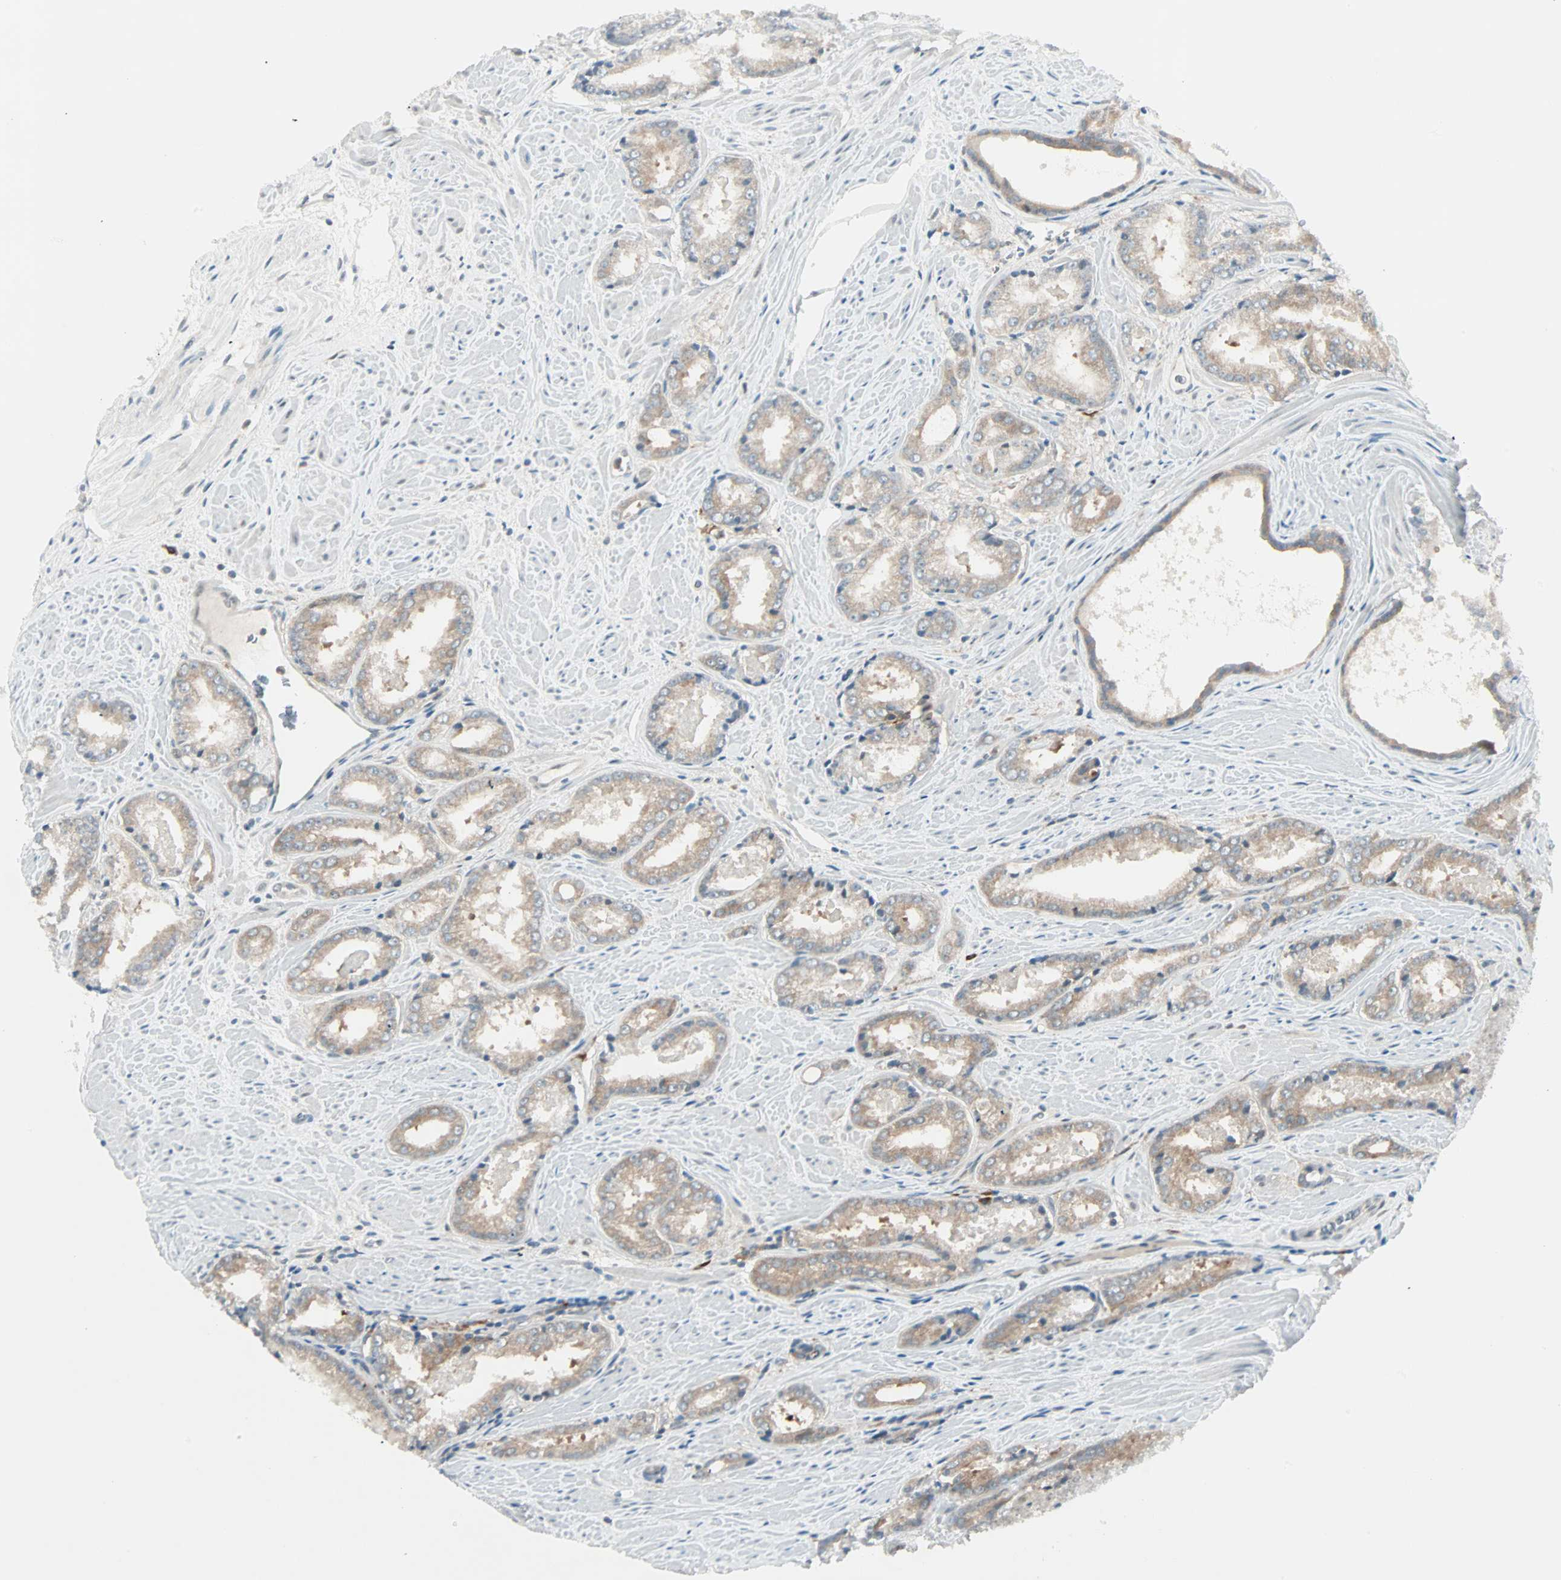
{"staining": {"intensity": "weak", "quantity": ">75%", "location": "cytoplasmic/membranous"}, "tissue": "prostate cancer", "cell_type": "Tumor cells", "image_type": "cancer", "snomed": [{"axis": "morphology", "description": "Adenocarcinoma, Low grade"}, {"axis": "topography", "description": "Prostate"}], "caption": "Prostate adenocarcinoma (low-grade) stained for a protein shows weak cytoplasmic/membranous positivity in tumor cells. The protein is stained brown, and the nuclei are stained in blue (DAB IHC with brightfield microscopy, high magnification).", "gene": "SMIM8", "patient": {"sex": "male", "age": 64}}